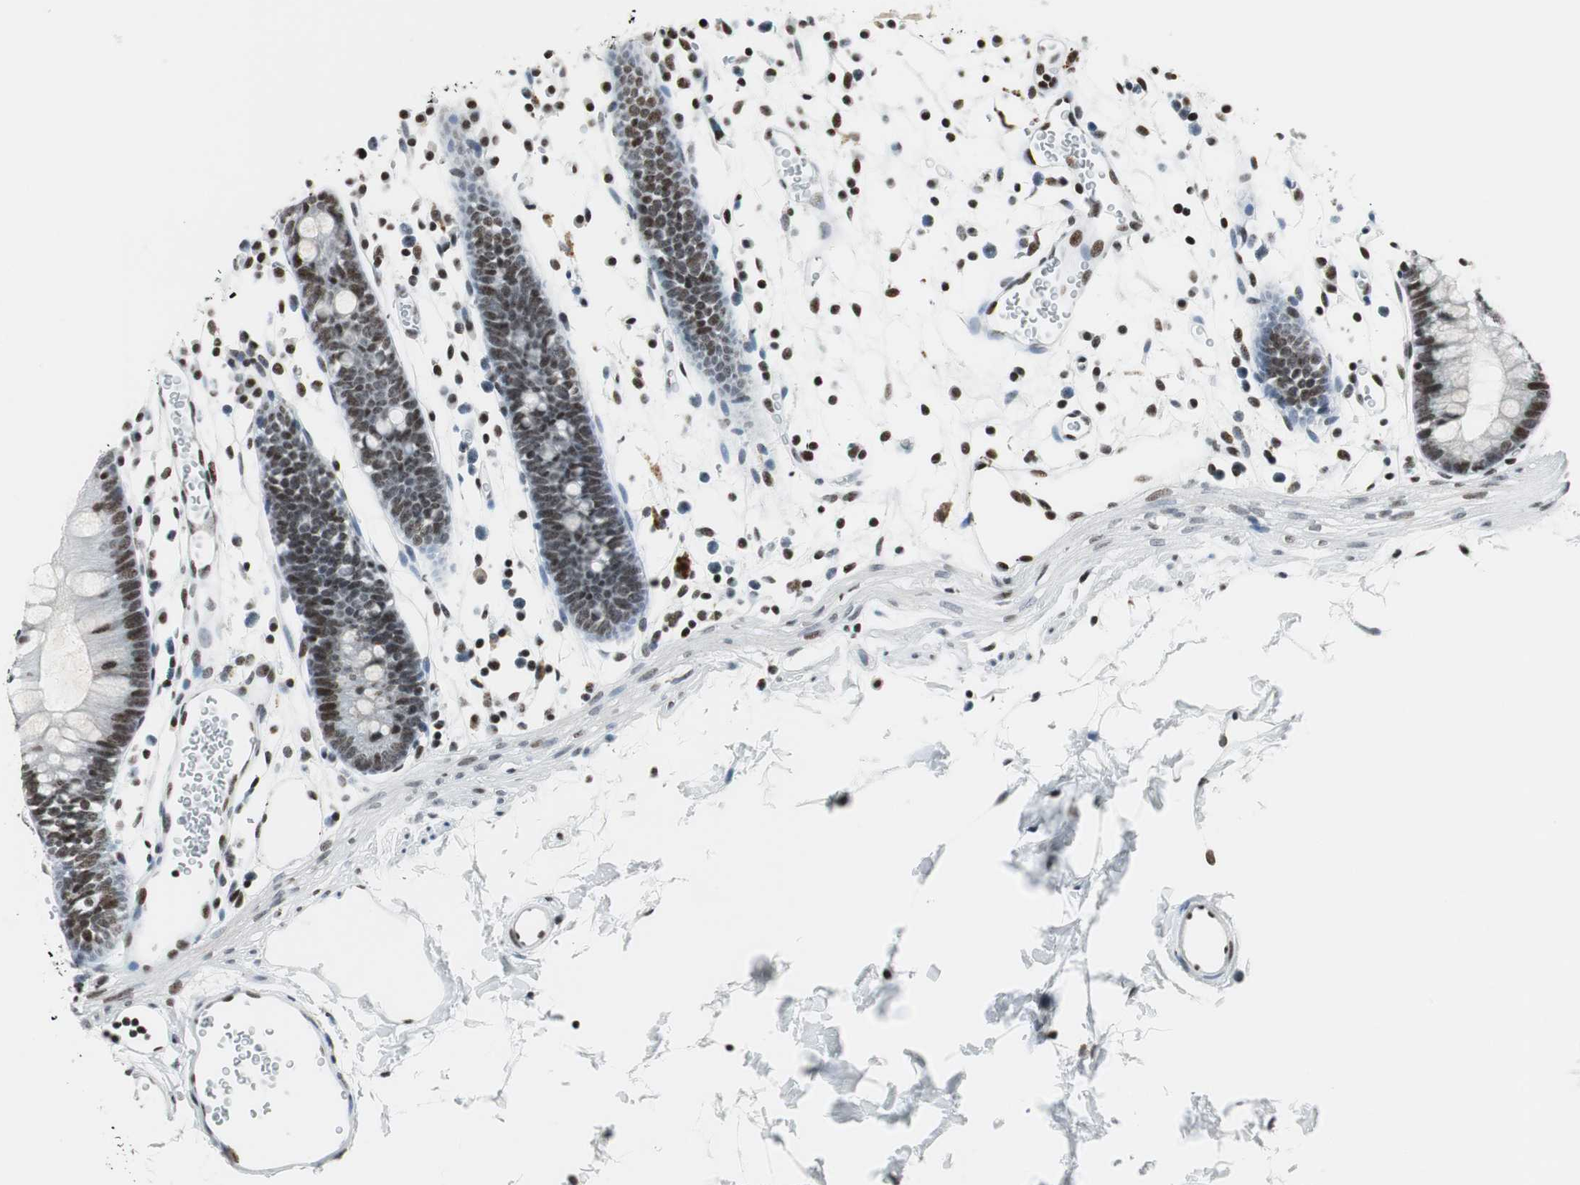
{"staining": {"intensity": "moderate", "quantity": "25%-75%", "location": "nuclear"}, "tissue": "colon", "cell_type": "Endothelial cells", "image_type": "normal", "snomed": [{"axis": "morphology", "description": "Normal tissue, NOS"}, {"axis": "topography", "description": "Colon"}], "caption": "This histopathology image shows immunohistochemistry staining of unremarkable colon, with medium moderate nuclear staining in about 25%-75% of endothelial cells.", "gene": "RBBP4", "patient": {"sex": "male", "age": 14}}